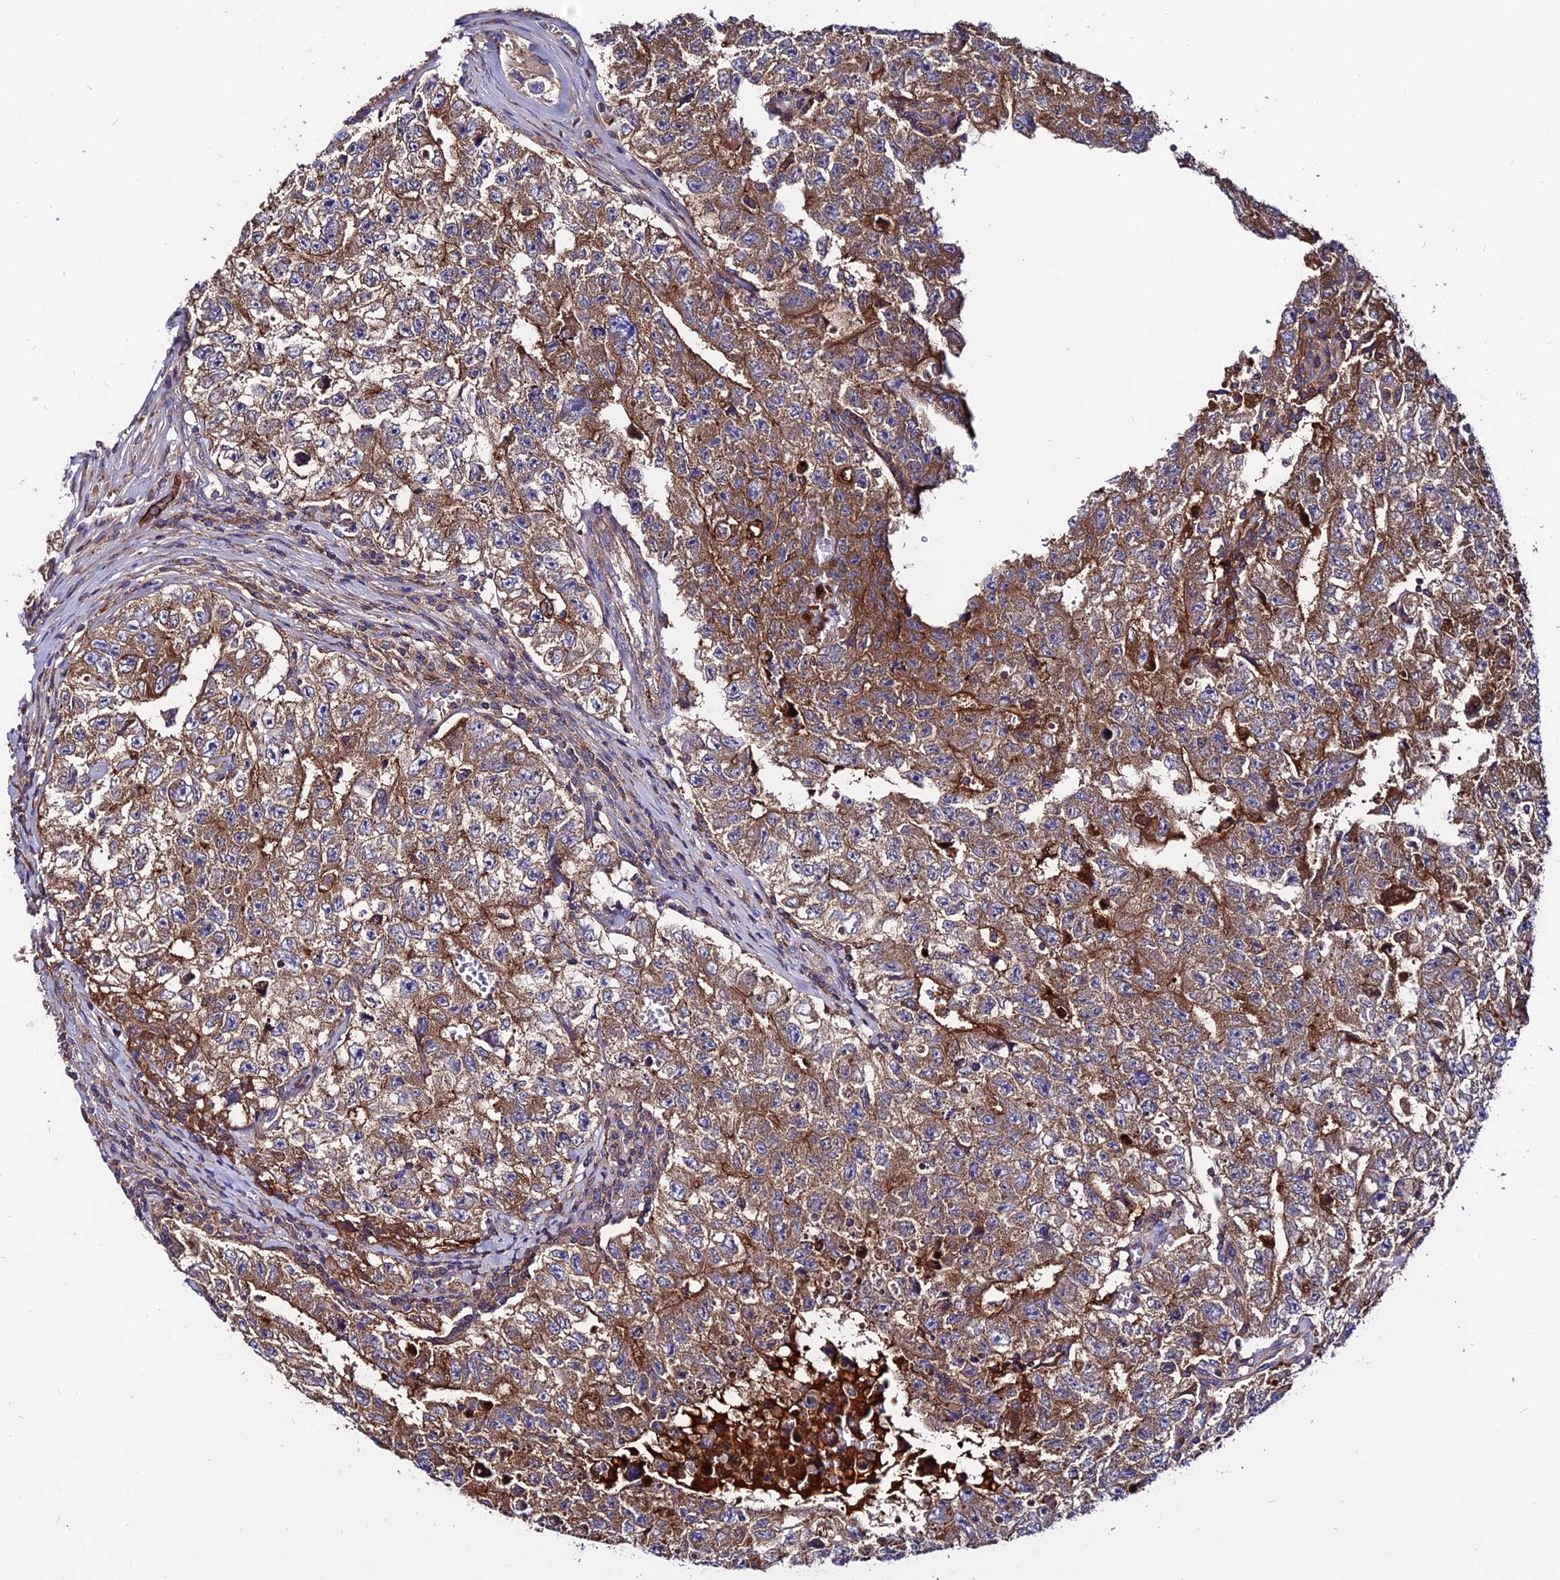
{"staining": {"intensity": "moderate", "quantity": ">75%", "location": "cytoplasmic/membranous"}, "tissue": "testis cancer", "cell_type": "Tumor cells", "image_type": "cancer", "snomed": [{"axis": "morphology", "description": "Carcinoma, Embryonal, NOS"}, {"axis": "topography", "description": "Testis"}], "caption": "IHC image of neoplastic tissue: testis cancer (embryonal carcinoma) stained using IHC exhibits medium levels of moderate protein expression localized specifically in the cytoplasmic/membranous of tumor cells, appearing as a cytoplasmic/membranous brown color.", "gene": "PYM1", "patient": {"sex": "male", "age": 17}}